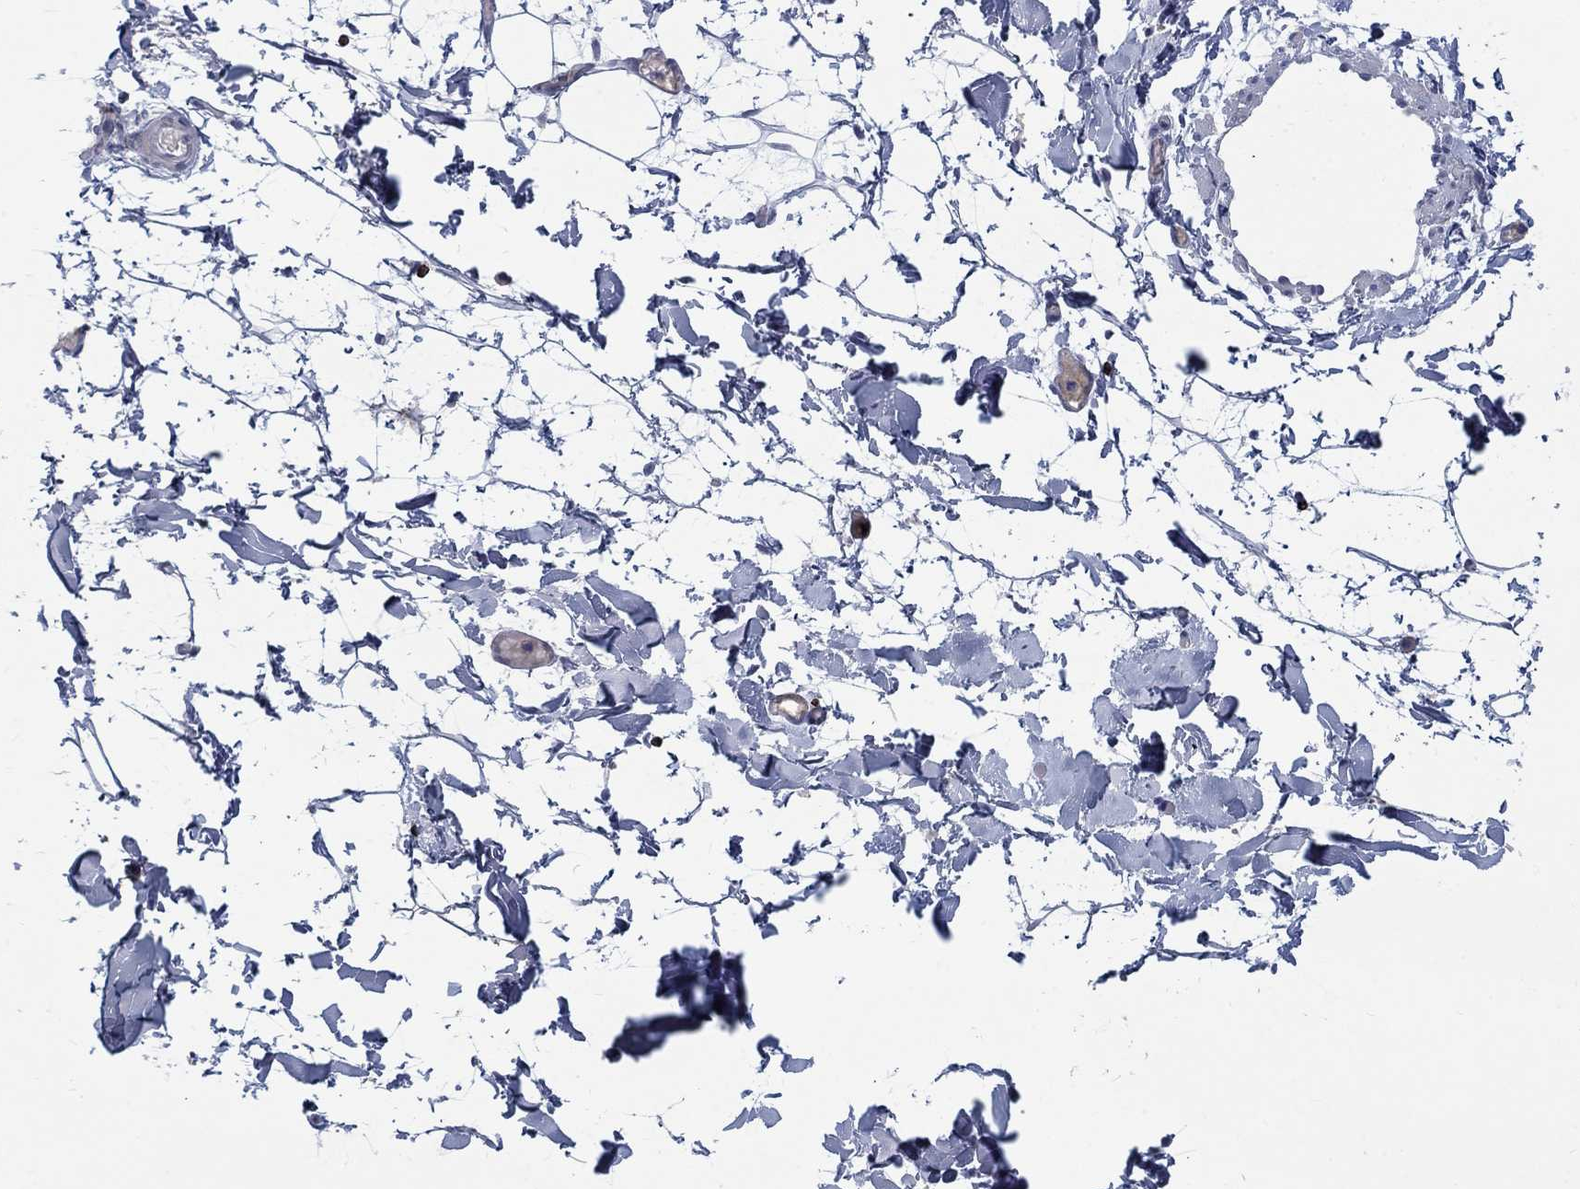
{"staining": {"intensity": "negative", "quantity": "none", "location": "none"}, "tissue": "adipose tissue", "cell_type": "Adipocytes", "image_type": "normal", "snomed": [{"axis": "morphology", "description": "Normal tissue, NOS"}, {"axis": "topography", "description": "Gallbladder"}, {"axis": "topography", "description": "Peripheral nerve tissue"}], "caption": "The IHC image has no significant expression in adipocytes of adipose tissue.", "gene": "GZMA", "patient": {"sex": "female", "age": 45}}